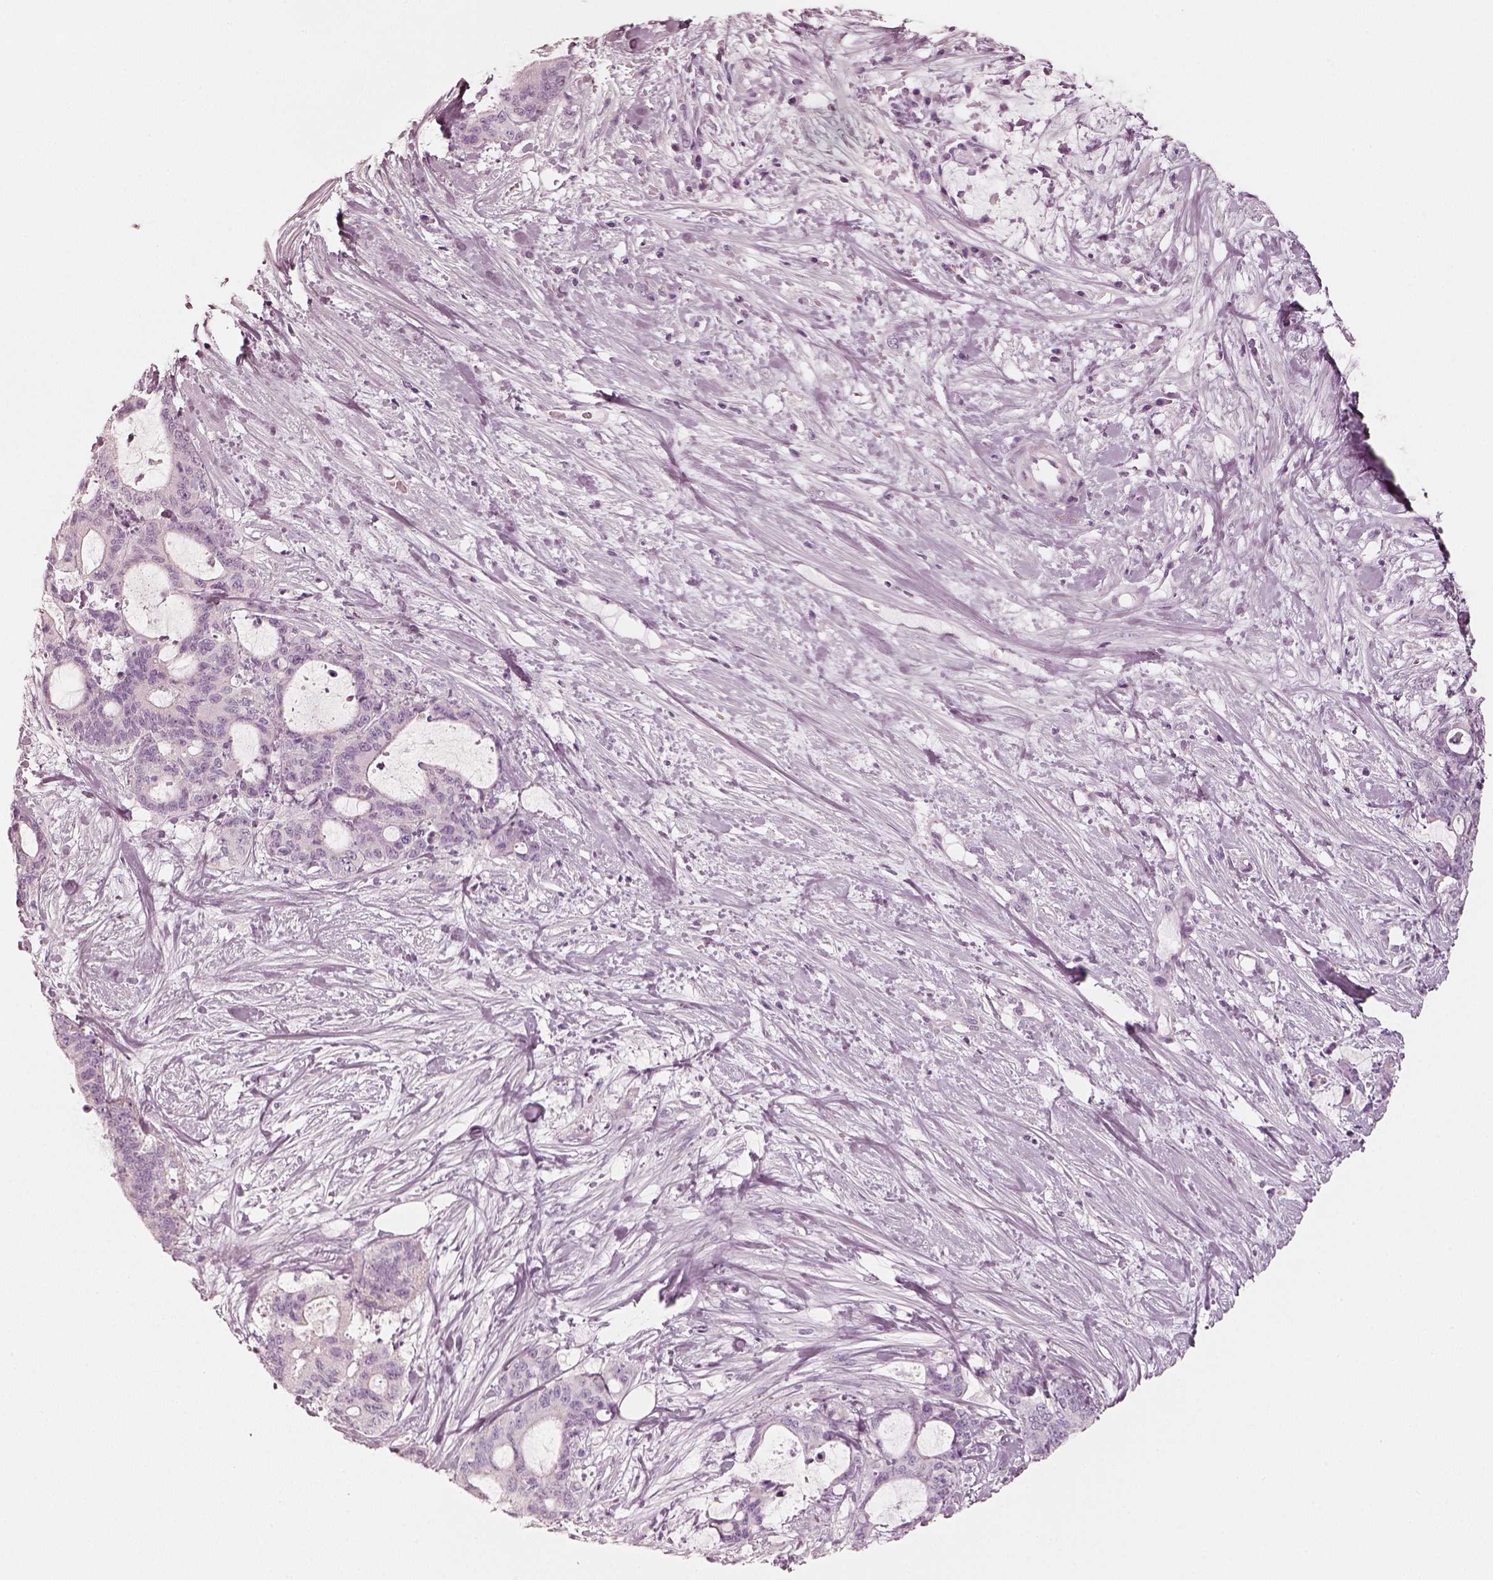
{"staining": {"intensity": "negative", "quantity": "none", "location": "none"}, "tissue": "liver cancer", "cell_type": "Tumor cells", "image_type": "cancer", "snomed": [{"axis": "morphology", "description": "Cholangiocarcinoma"}, {"axis": "topography", "description": "Liver"}], "caption": "DAB (3,3'-diaminobenzidine) immunohistochemical staining of liver cancer displays no significant positivity in tumor cells.", "gene": "R3HDML", "patient": {"sex": "female", "age": 73}}